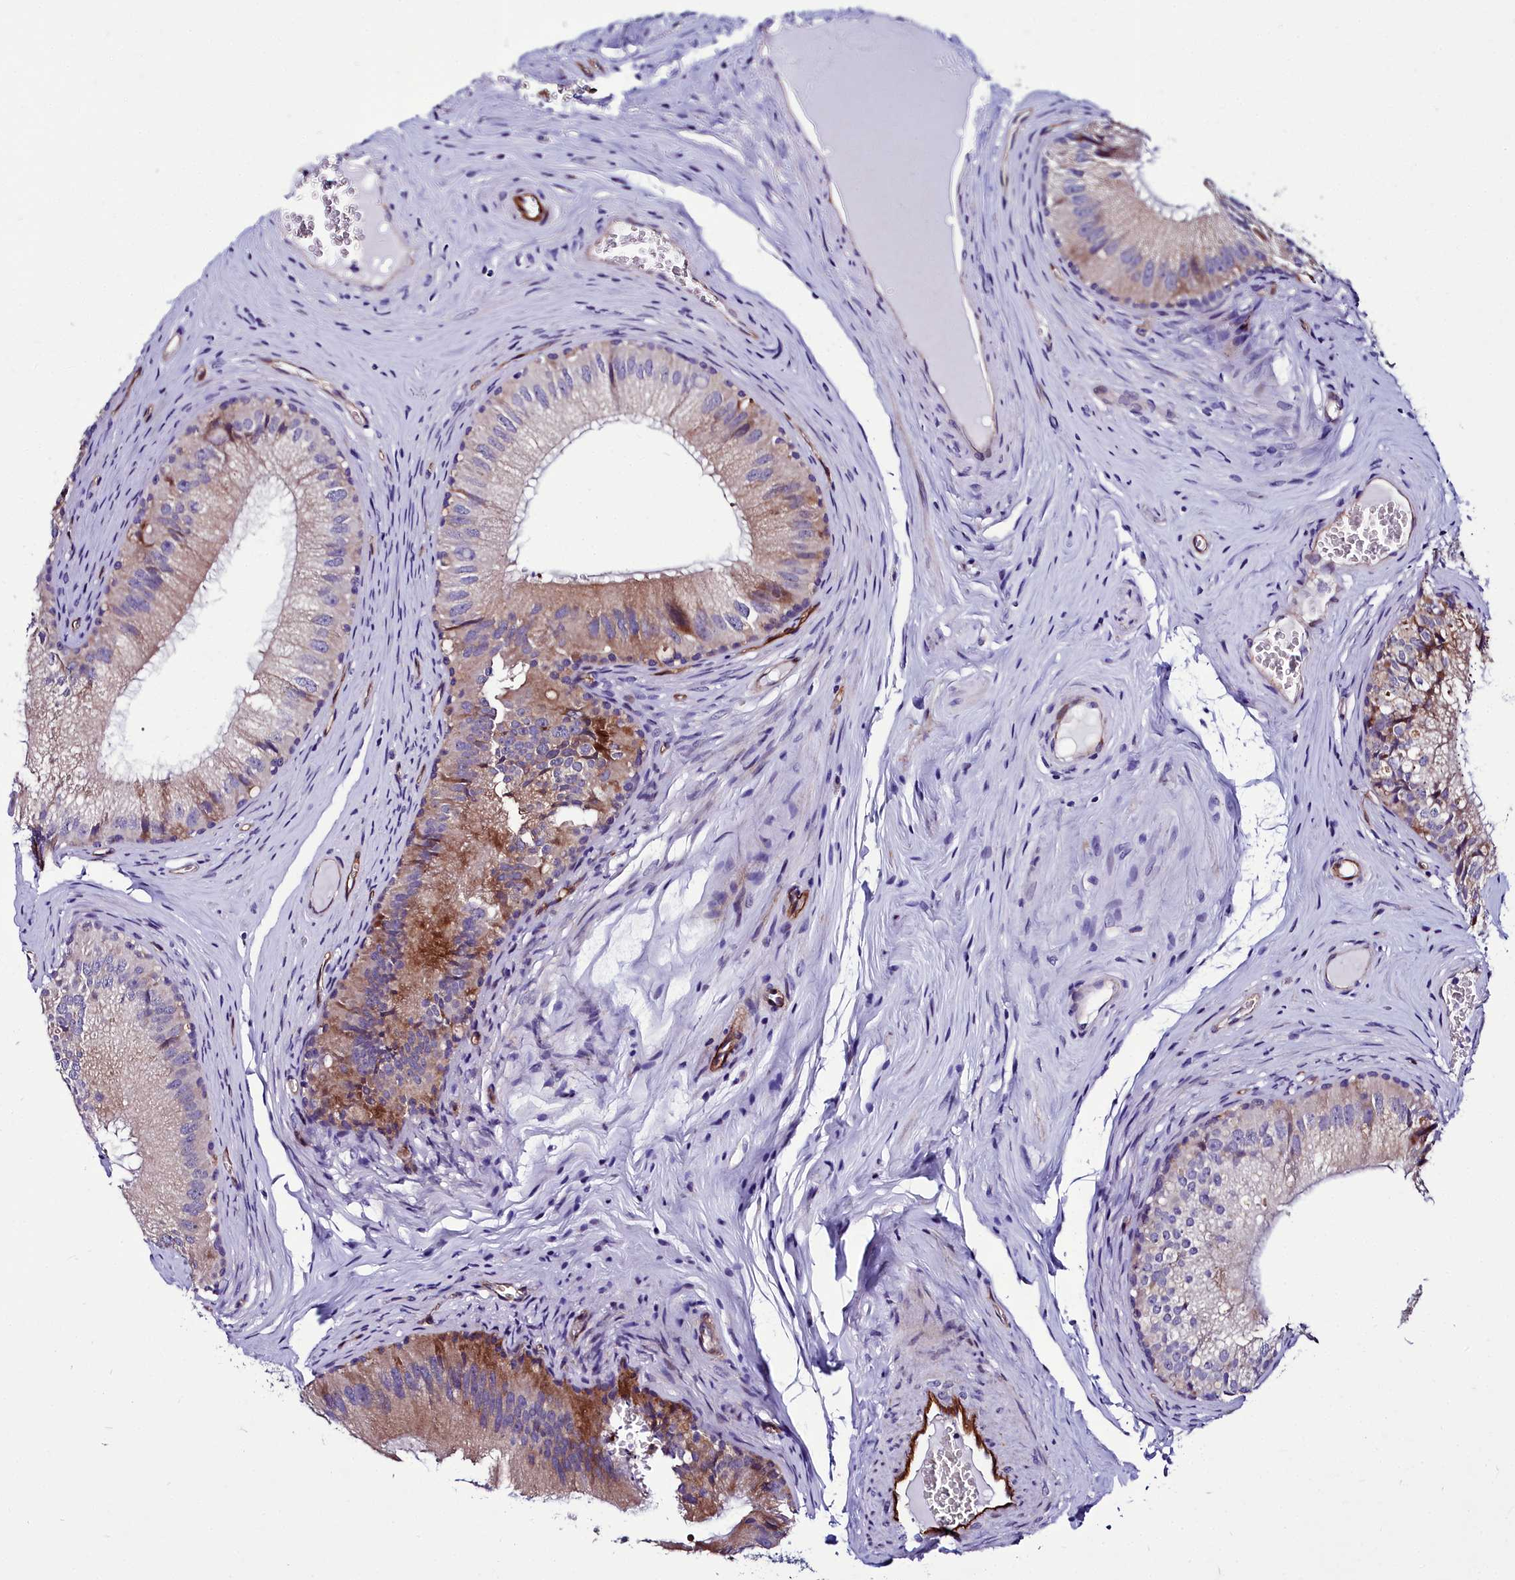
{"staining": {"intensity": "moderate", "quantity": "<25%", "location": "cytoplasmic/membranous"}, "tissue": "epididymis", "cell_type": "Glandular cells", "image_type": "normal", "snomed": [{"axis": "morphology", "description": "Normal tissue, NOS"}, {"axis": "topography", "description": "Epididymis"}], "caption": "This micrograph shows immunohistochemistry (IHC) staining of benign epididymis, with low moderate cytoplasmic/membranous positivity in about <25% of glandular cells.", "gene": "CYP4F11", "patient": {"sex": "male", "age": 46}}